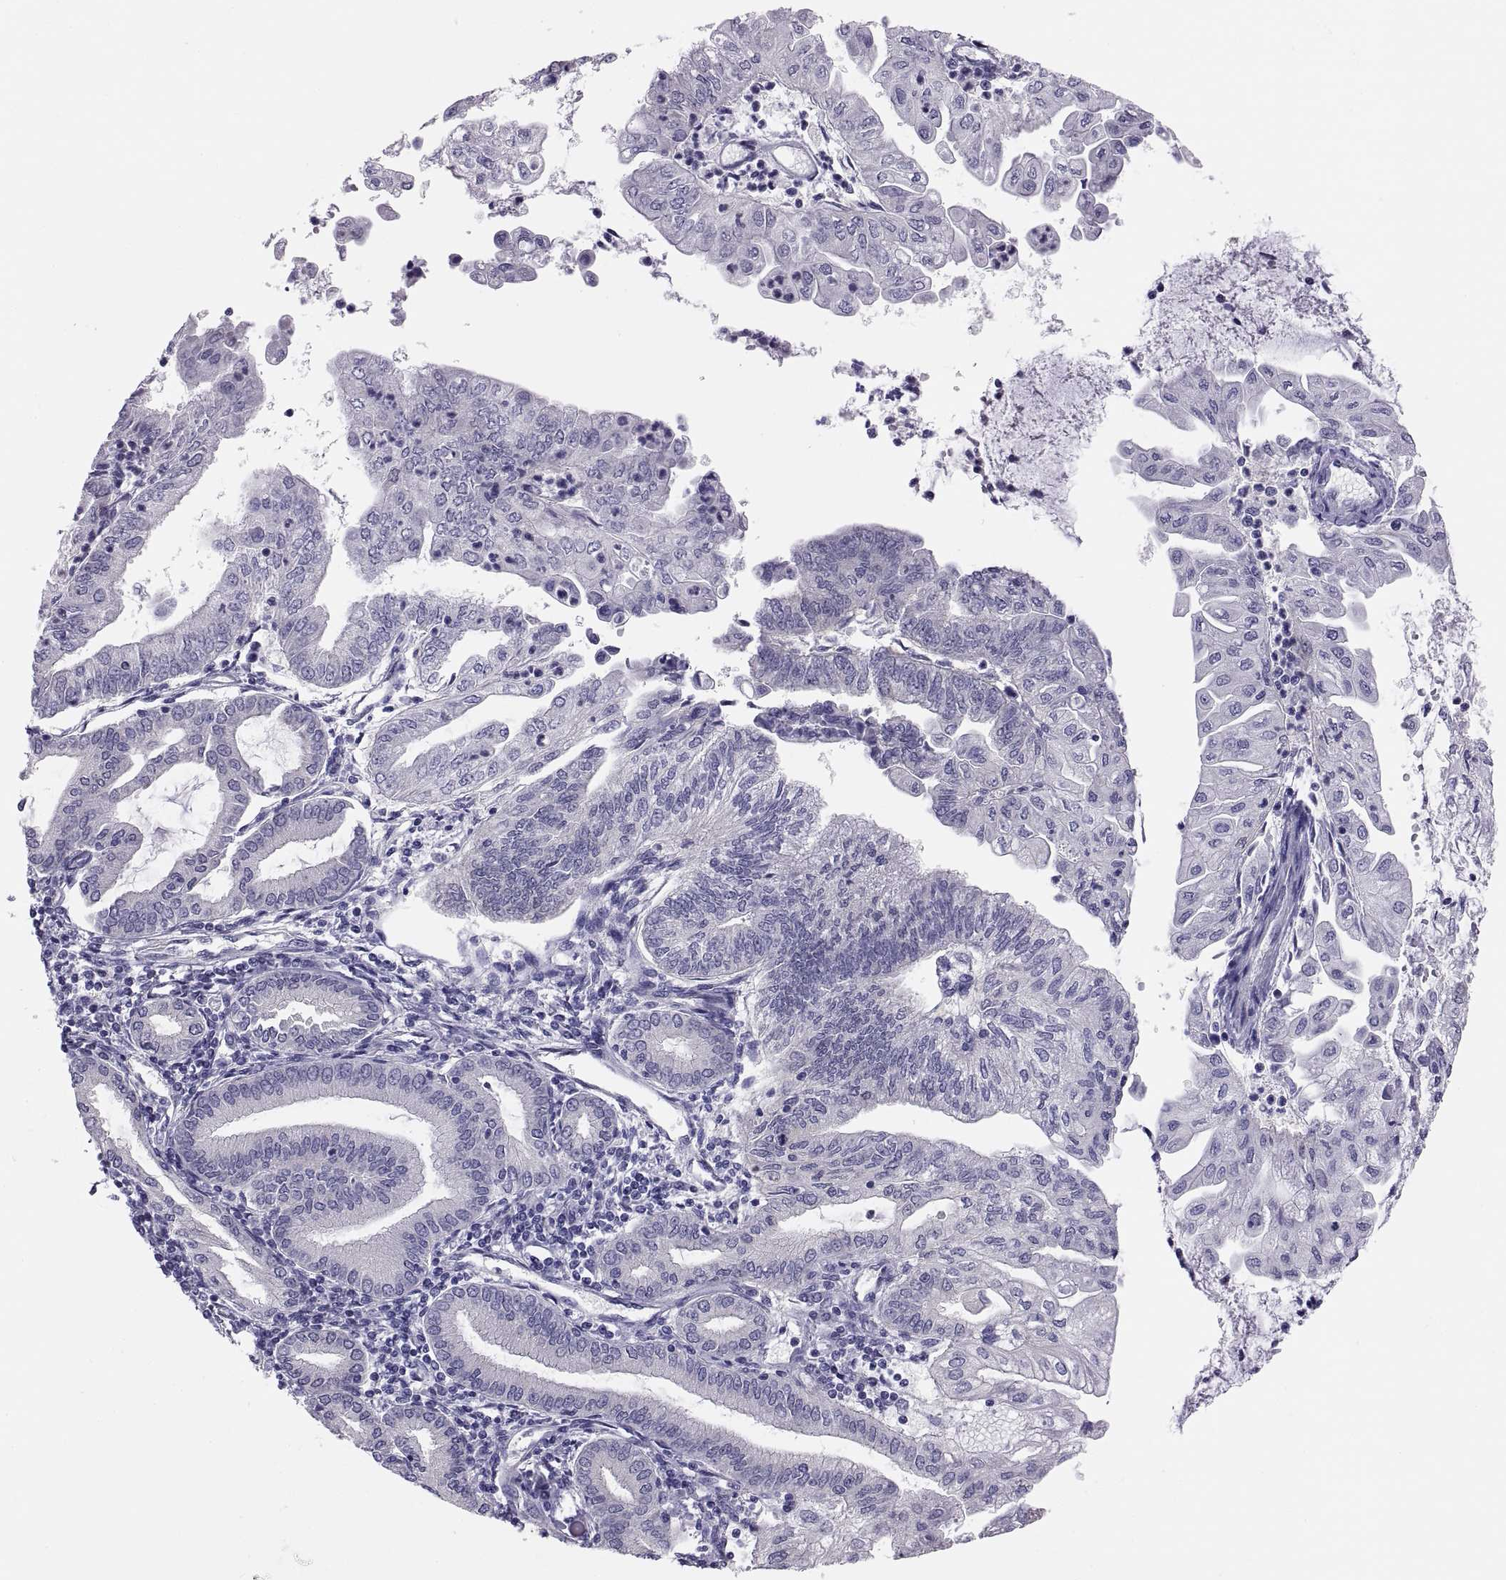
{"staining": {"intensity": "negative", "quantity": "none", "location": "none"}, "tissue": "endometrial cancer", "cell_type": "Tumor cells", "image_type": "cancer", "snomed": [{"axis": "morphology", "description": "Adenocarcinoma, NOS"}, {"axis": "topography", "description": "Endometrium"}], "caption": "The photomicrograph displays no significant staining in tumor cells of adenocarcinoma (endometrial).", "gene": "STRC", "patient": {"sex": "female", "age": 55}}